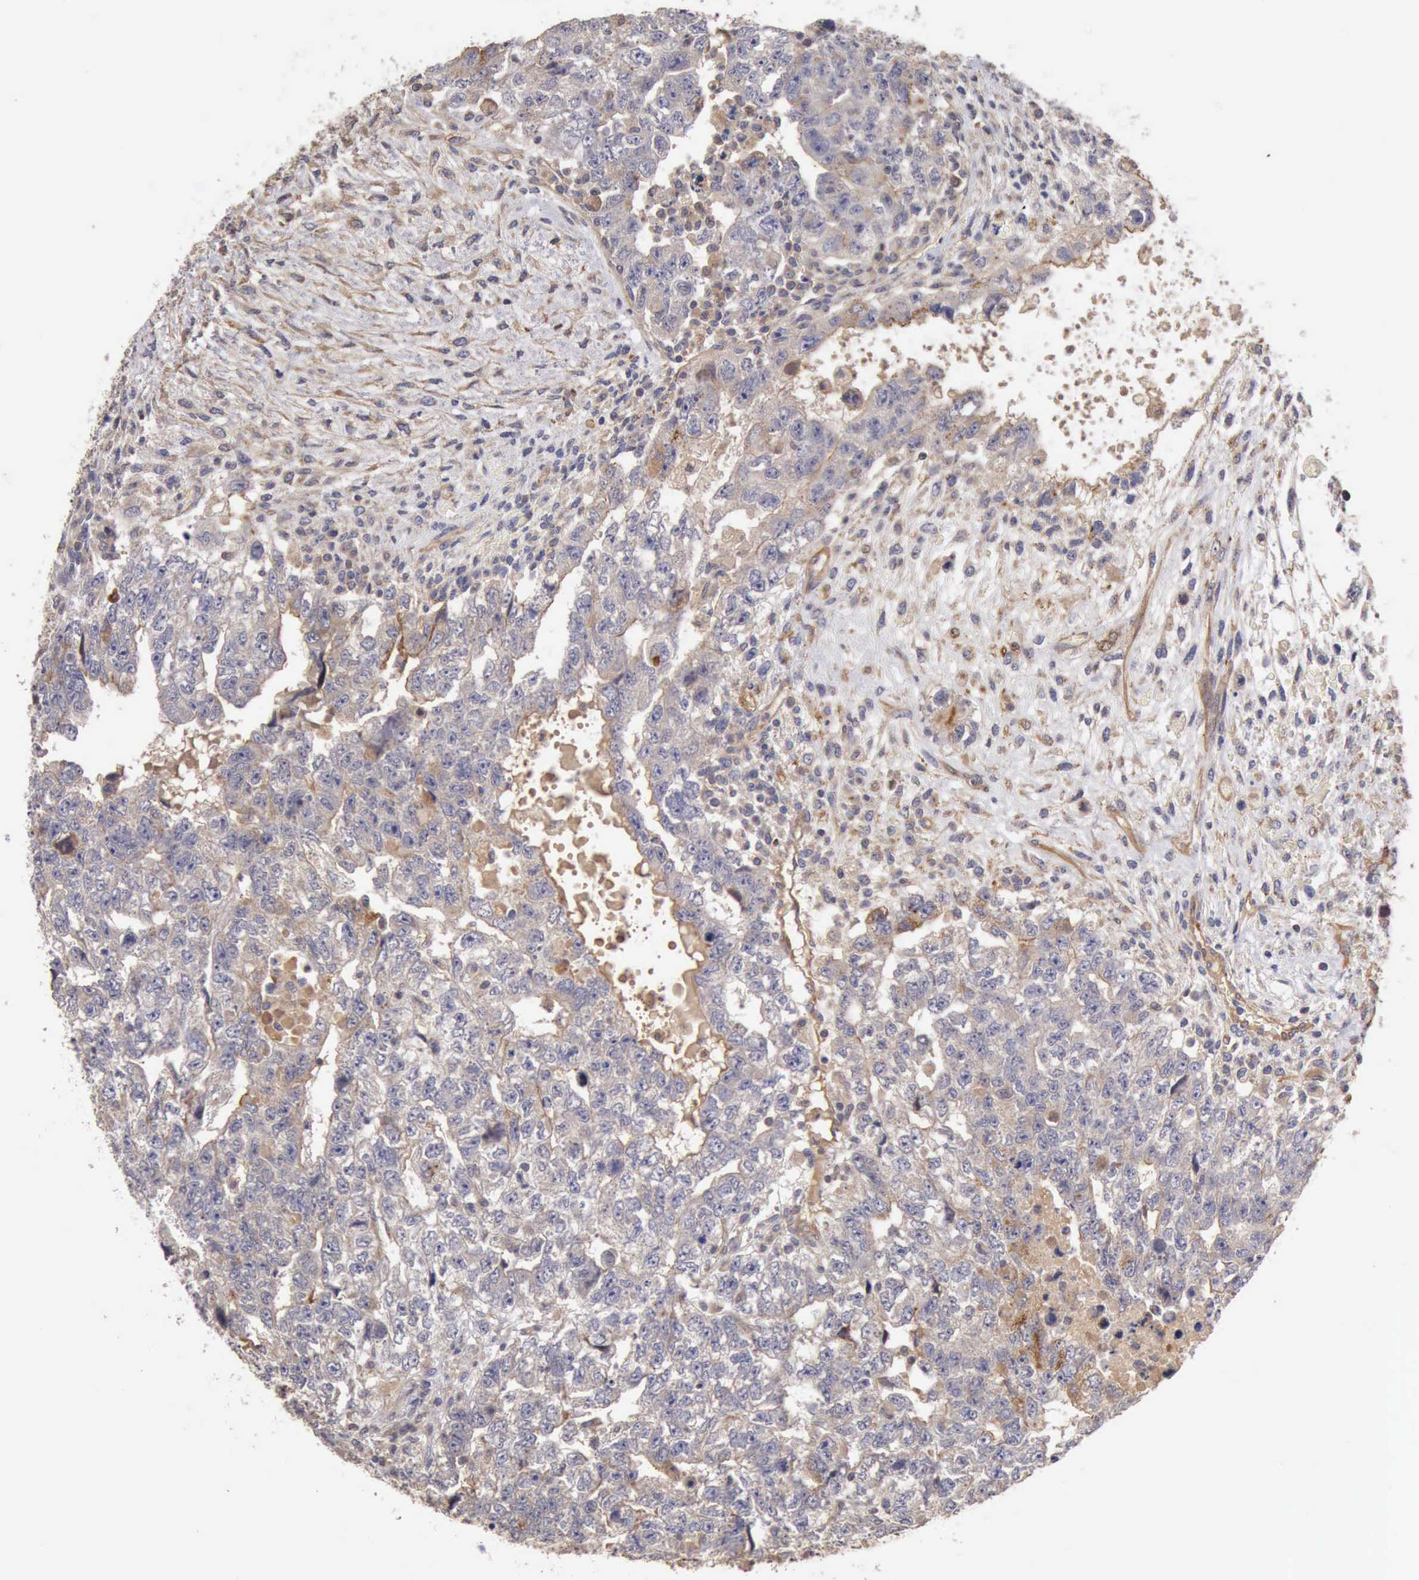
{"staining": {"intensity": "negative", "quantity": "none", "location": "none"}, "tissue": "testis cancer", "cell_type": "Tumor cells", "image_type": "cancer", "snomed": [{"axis": "morphology", "description": "Carcinoma, Embryonal, NOS"}, {"axis": "topography", "description": "Testis"}], "caption": "Immunohistochemistry histopathology image of neoplastic tissue: human testis cancer (embryonal carcinoma) stained with DAB demonstrates no significant protein expression in tumor cells.", "gene": "BMX", "patient": {"sex": "male", "age": 36}}